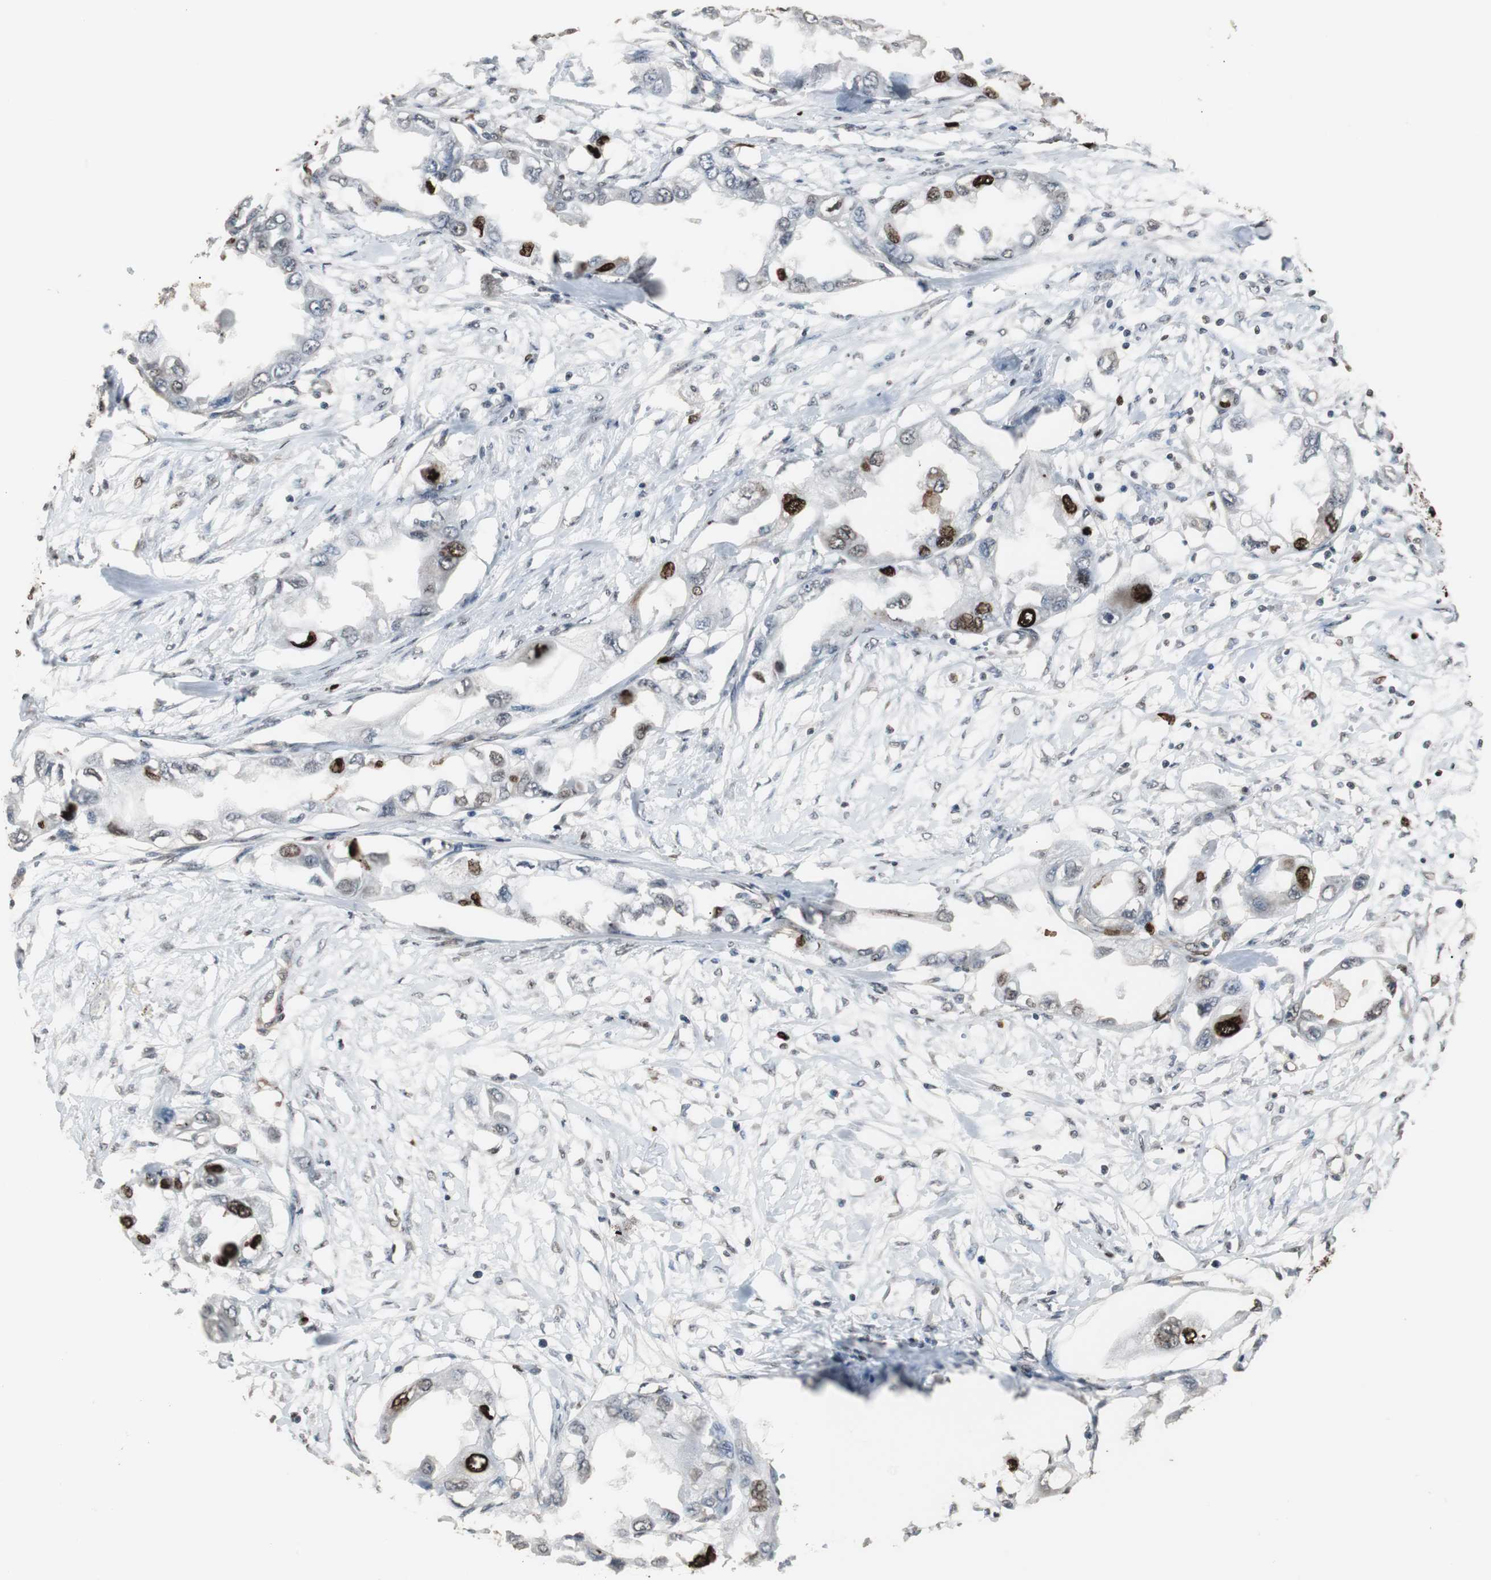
{"staining": {"intensity": "strong", "quantity": "<25%", "location": "nuclear"}, "tissue": "endometrial cancer", "cell_type": "Tumor cells", "image_type": "cancer", "snomed": [{"axis": "morphology", "description": "Adenocarcinoma, NOS"}, {"axis": "topography", "description": "Endometrium"}], "caption": "There is medium levels of strong nuclear staining in tumor cells of endometrial cancer (adenocarcinoma), as demonstrated by immunohistochemical staining (brown color).", "gene": "TOP2A", "patient": {"sex": "female", "age": 67}}